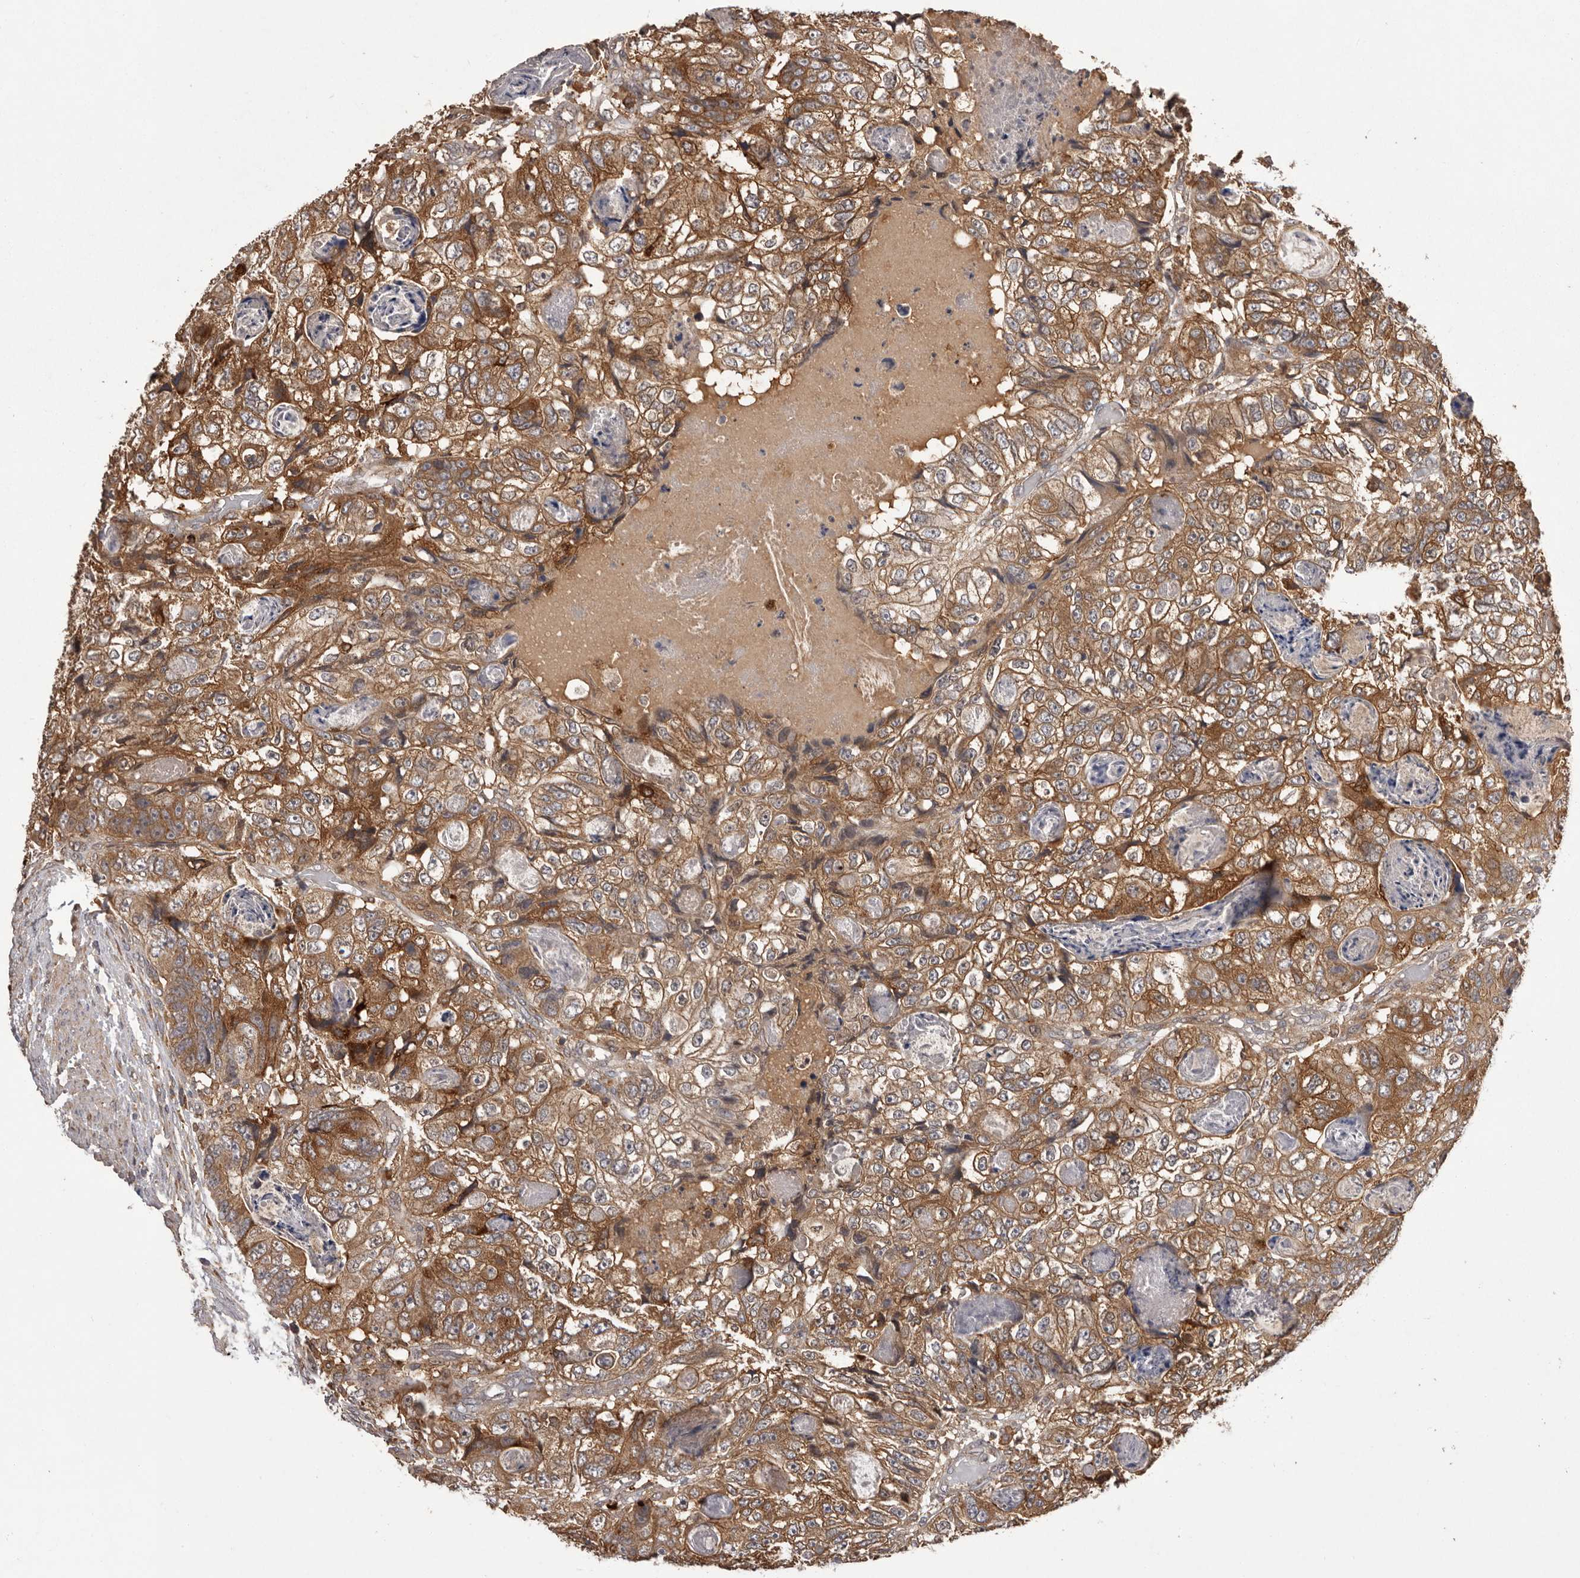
{"staining": {"intensity": "moderate", "quantity": ">75%", "location": "cytoplasmic/membranous"}, "tissue": "colorectal cancer", "cell_type": "Tumor cells", "image_type": "cancer", "snomed": [{"axis": "morphology", "description": "Adenocarcinoma, NOS"}, {"axis": "topography", "description": "Rectum"}], "caption": "Immunohistochemistry (DAB (3,3'-diaminobenzidine)) staining of adenocarcinoma (colorectal) demonstrates moderate cytoplasmic/membranous protein staining in approximately >75% of tumor cells.", "gene": "SLC22A3", "patient": {"sex": "male", "age": 59}}